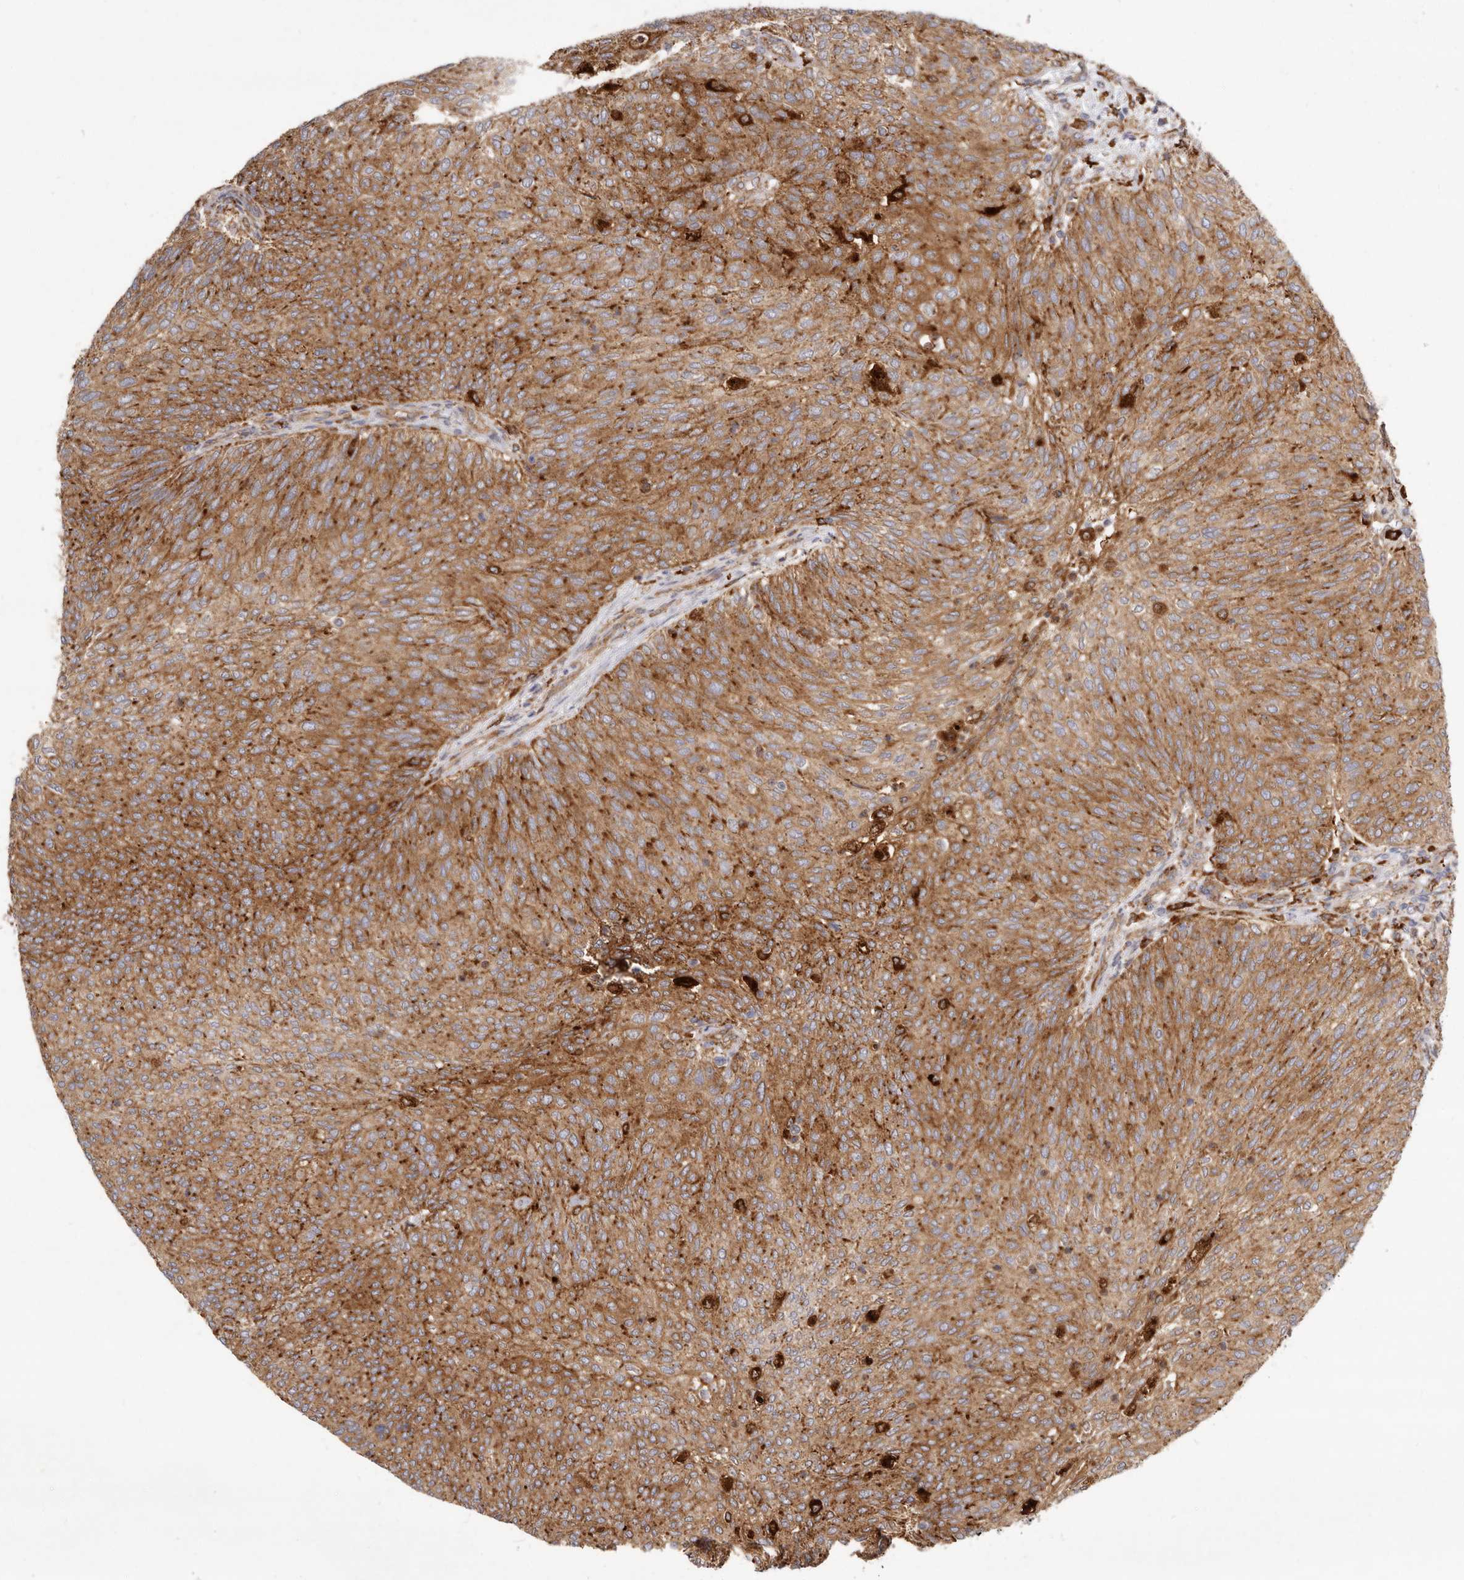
{"staining": {"intensity": "moderate", "quantity": ">75%", "location": "cytoplasmic/membranous"}, "tissue": "urothelial cancer", "cell_type": "Tumor cells", "image_type": "cancer", "snomed": [{"axis": "morphology", "description": "Urothelial carcinoma, Low grade"}, {"axis": "topography", "description": "Urinary bladder"}], "caption": "This is an image of immunohistochemistry staining of urothelial carcinoma (low-grade), which shows moderate expression in the cytoplasmic/membranous of tumor cells.", "gene": "GRN", "patient": {"sex": "female", "age": 79}}